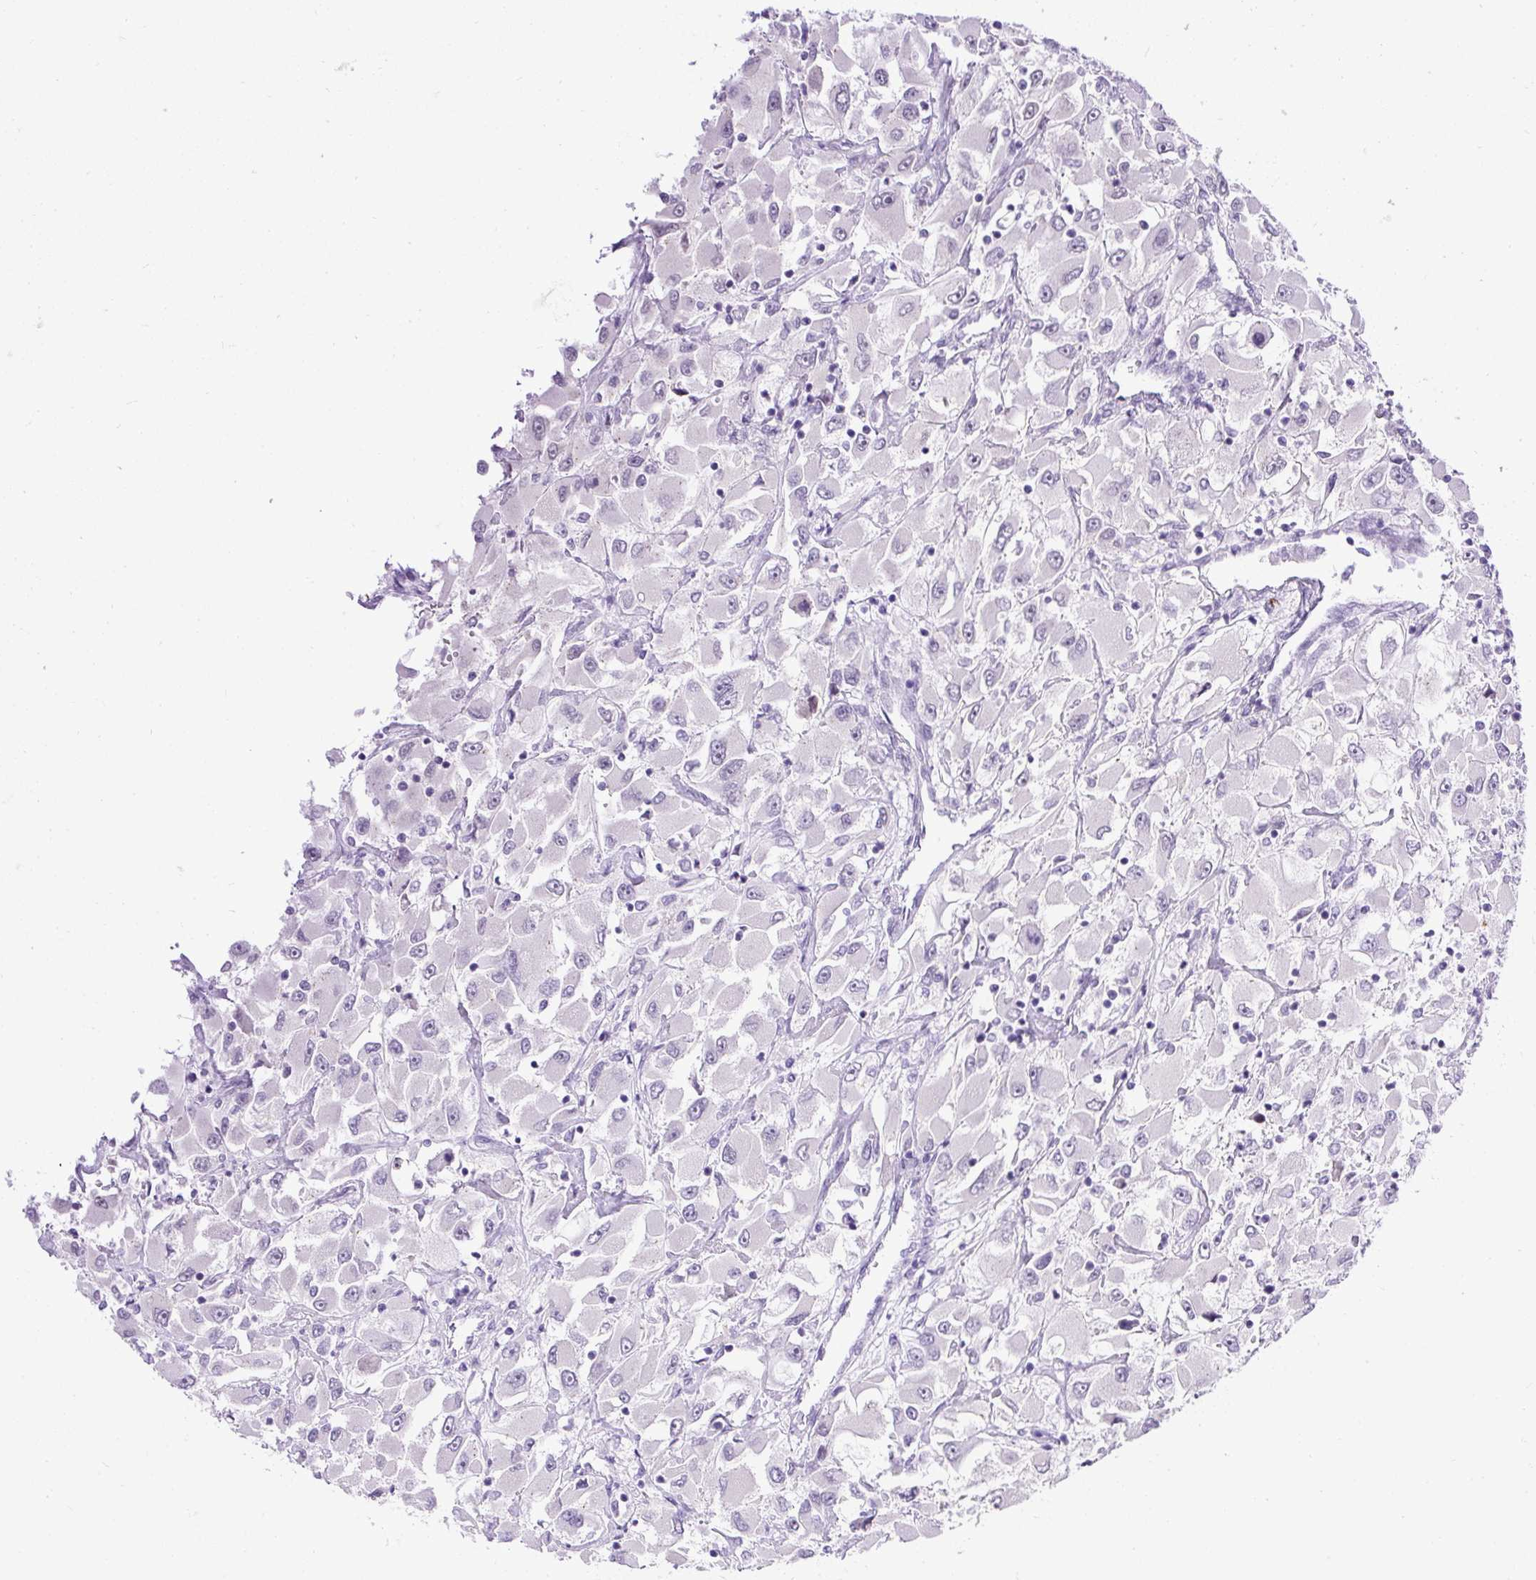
{"staining": {"intensity": "negative", "quantity": "none", "location": "none"}, "tissue": "renal cancer", "cell_type": "Tumor cells", "image_type": "cancer", "snomed": [{"axis": "morphology", "description": "Adenocarcinoma, NOS"}, {"axis": "topography", "description": "Kidney"}], "caption": "The image displays no staining of tumor cells in renal cancer.", "gene": "WNT10B", "patient": {"sex": "female", "age": 52}}